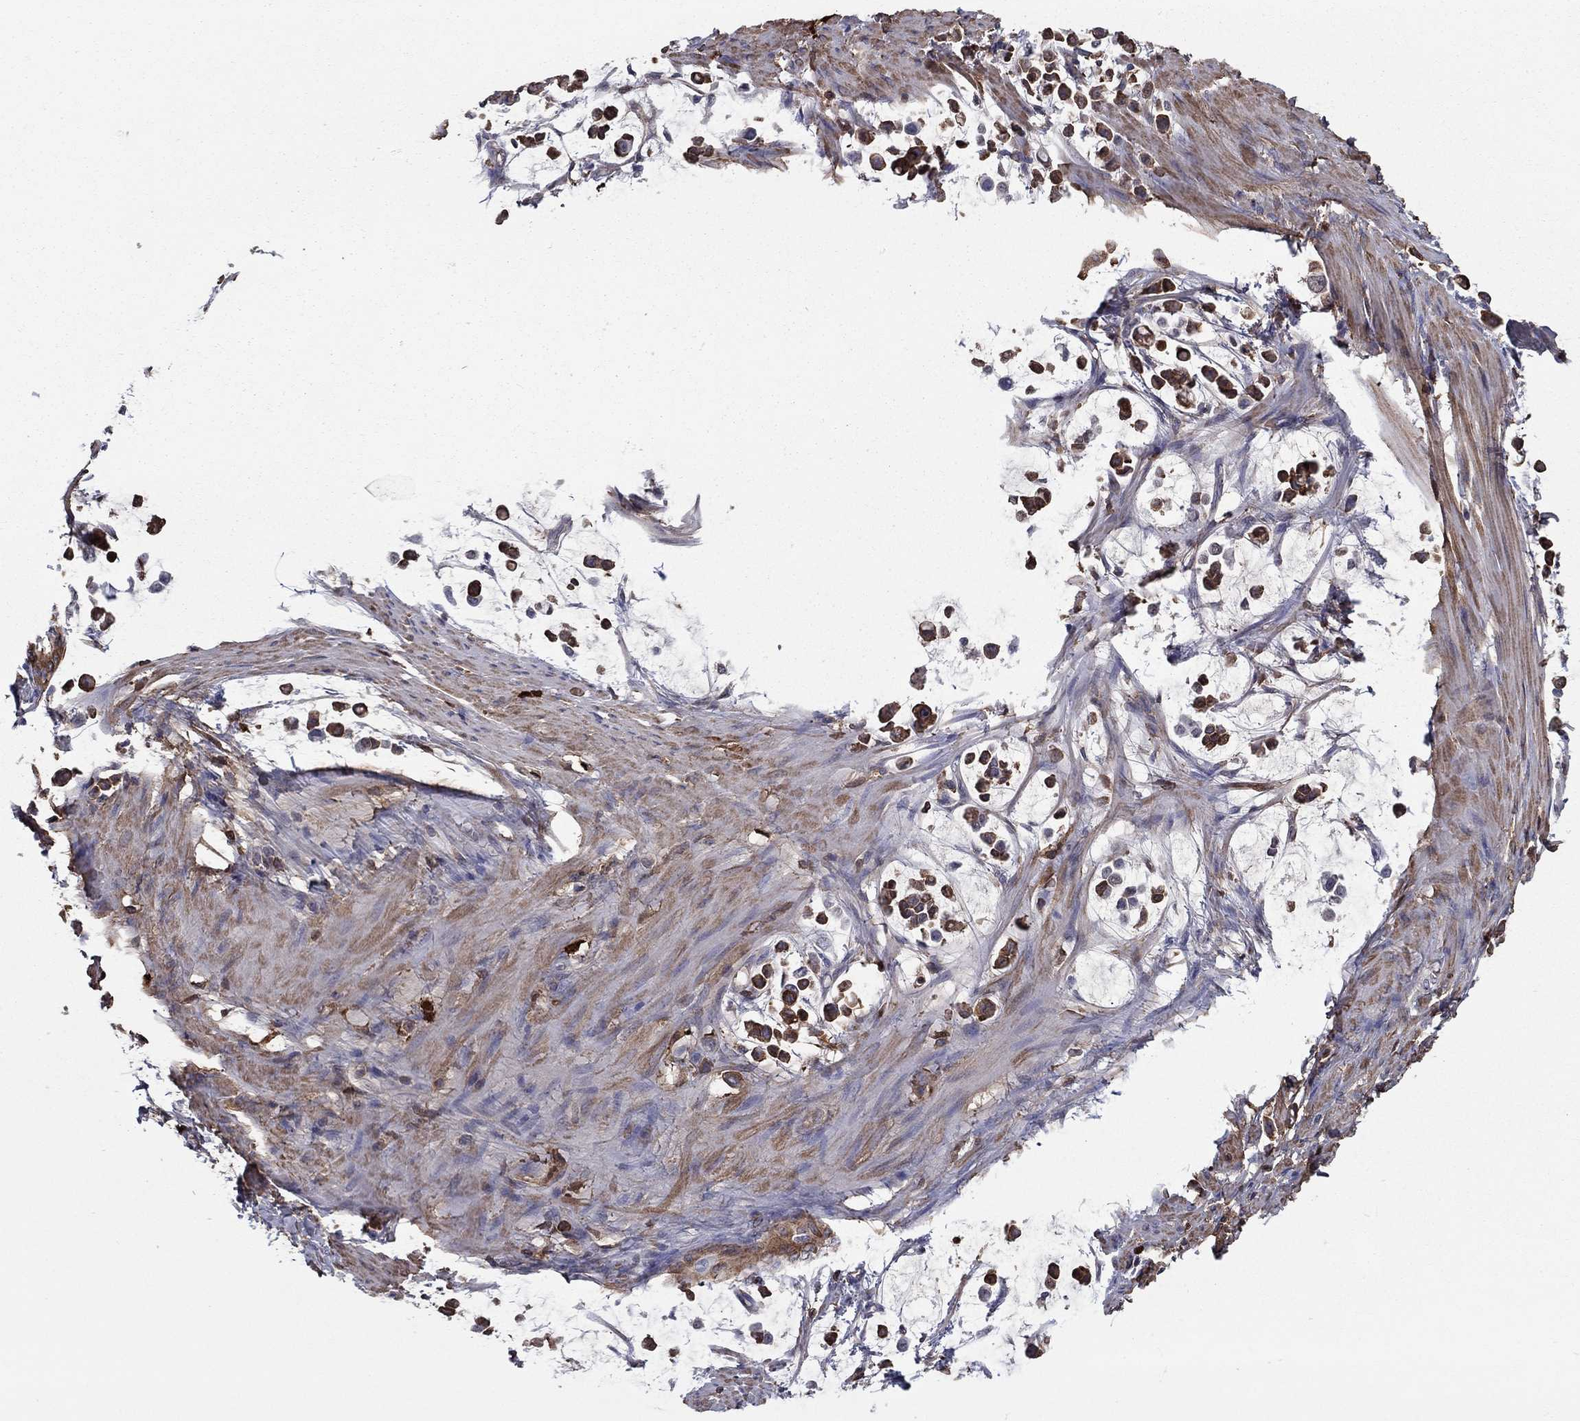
{"staining": {"intensity": "strong", "quantity": ">75%", "location": "cytoplasmic/membranous"}, "tissue": "stomach cancer", "cell_type": "Tumor cells", "image_type": "cancer", "snomed": [{"axis": "morphology", "description": "Adenocarcinoma, NOS"}, {"axis": "topography", "description": "Stomach"}], "caption": "Human adenocarcinoma (stomach) stained for a protein (brown) reveals strong cytoplasmic/membranous positive positivity in about >75% of tumor cells.", "gene": "HPX", "patient": {"sex": "male", "age": 82}}